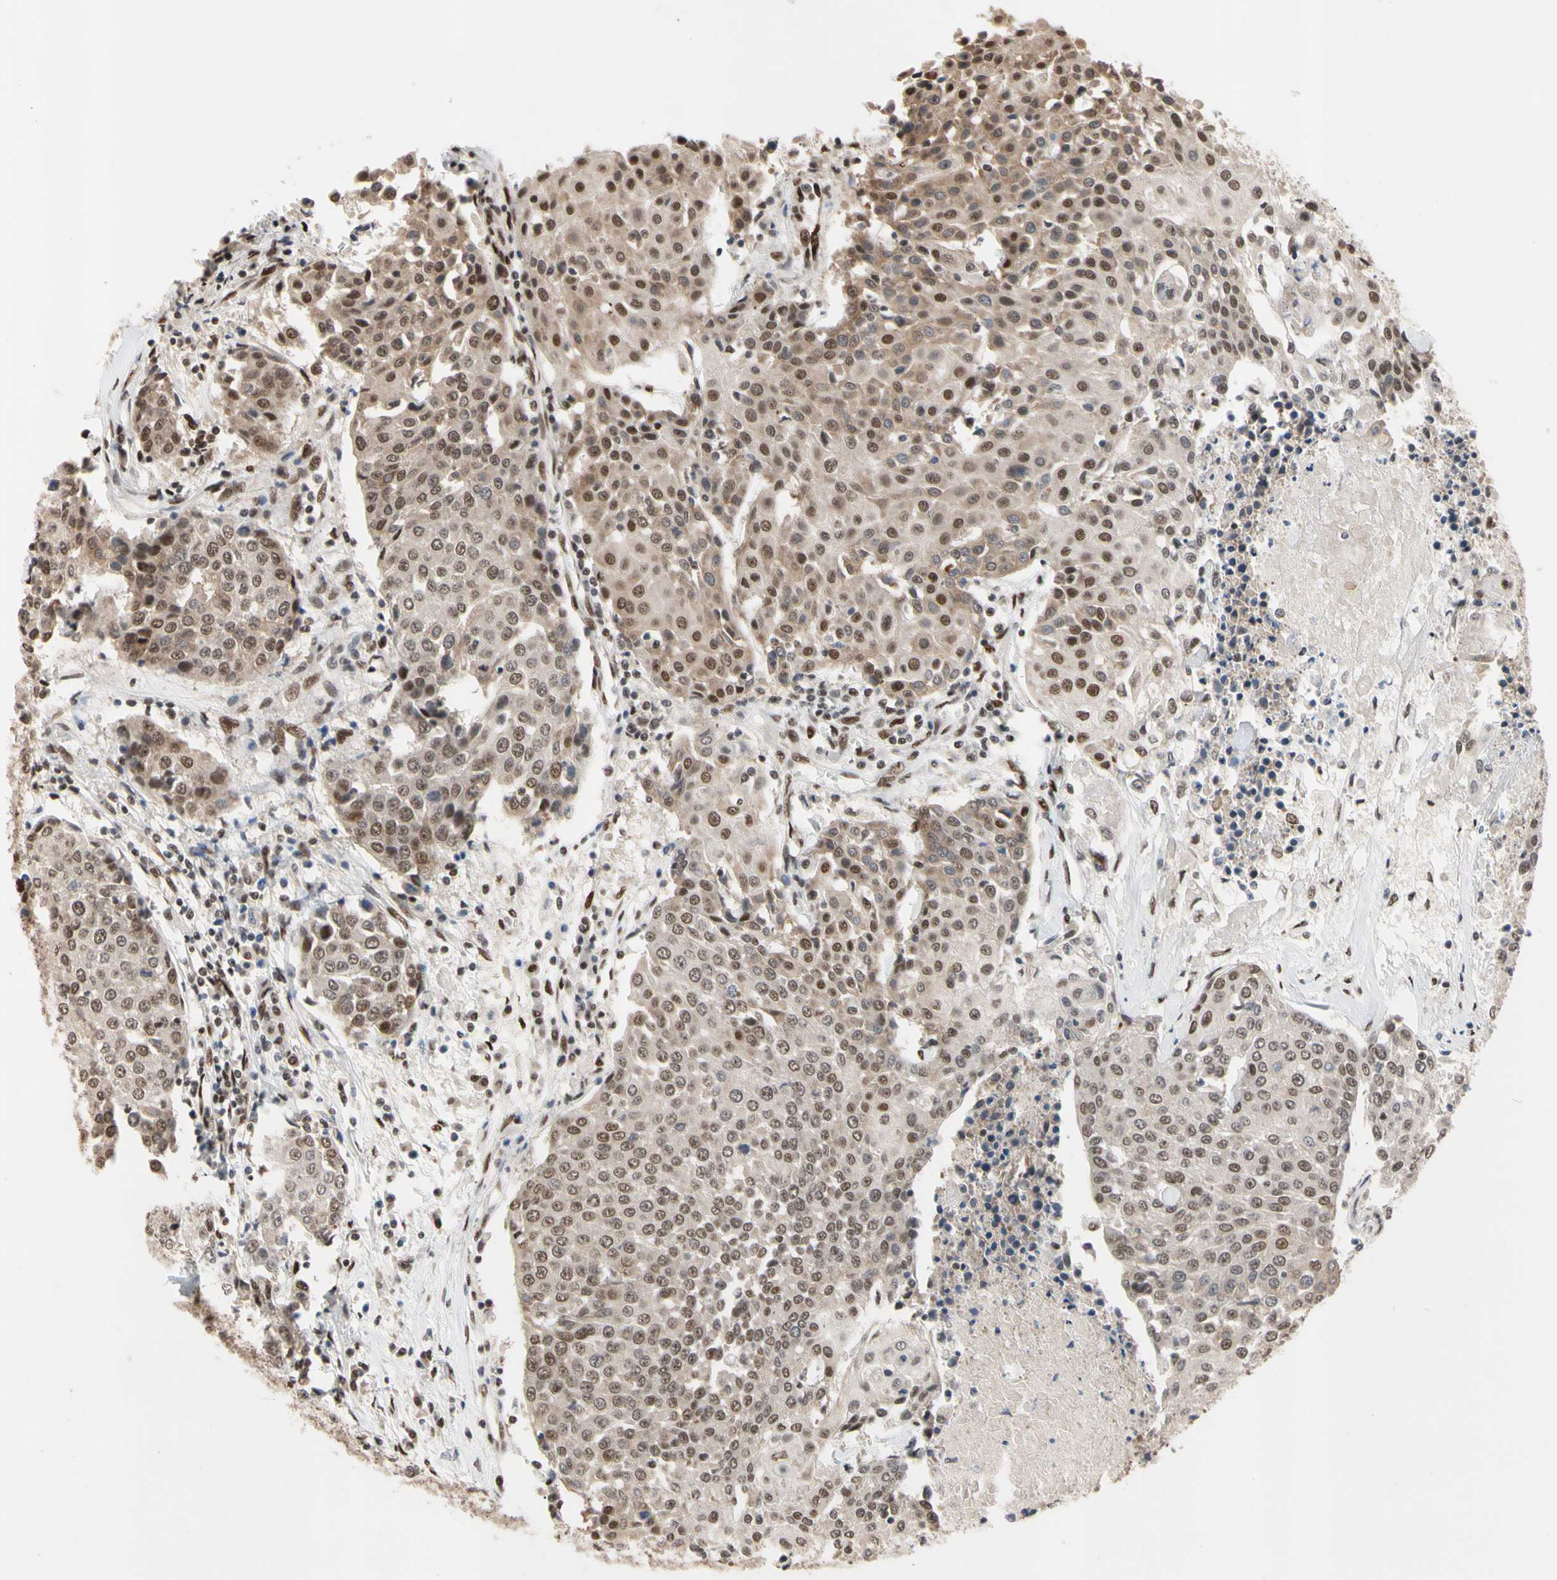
{"staining": {"intensity": "moderate", "quantity": ">75%", "location": "nuclear"}, "tissue": "urothelial cancer", "cell_type": "Tumor cells", "image_type": "cancer", "snomed": [{"axis": "morphology", "description": "Urothelial carcinoma, High grade"}, {"axis": "topography", "description": "Urinary bladder"}], "caption": "Urothelial carcinoma (high-grade) stained for a protein (brown) reveals moderate nuclear positive positivity in approximately >75% of tumor cells.", "gene": "FAM98B", "patient": {"sex": "female", "age": 85}}